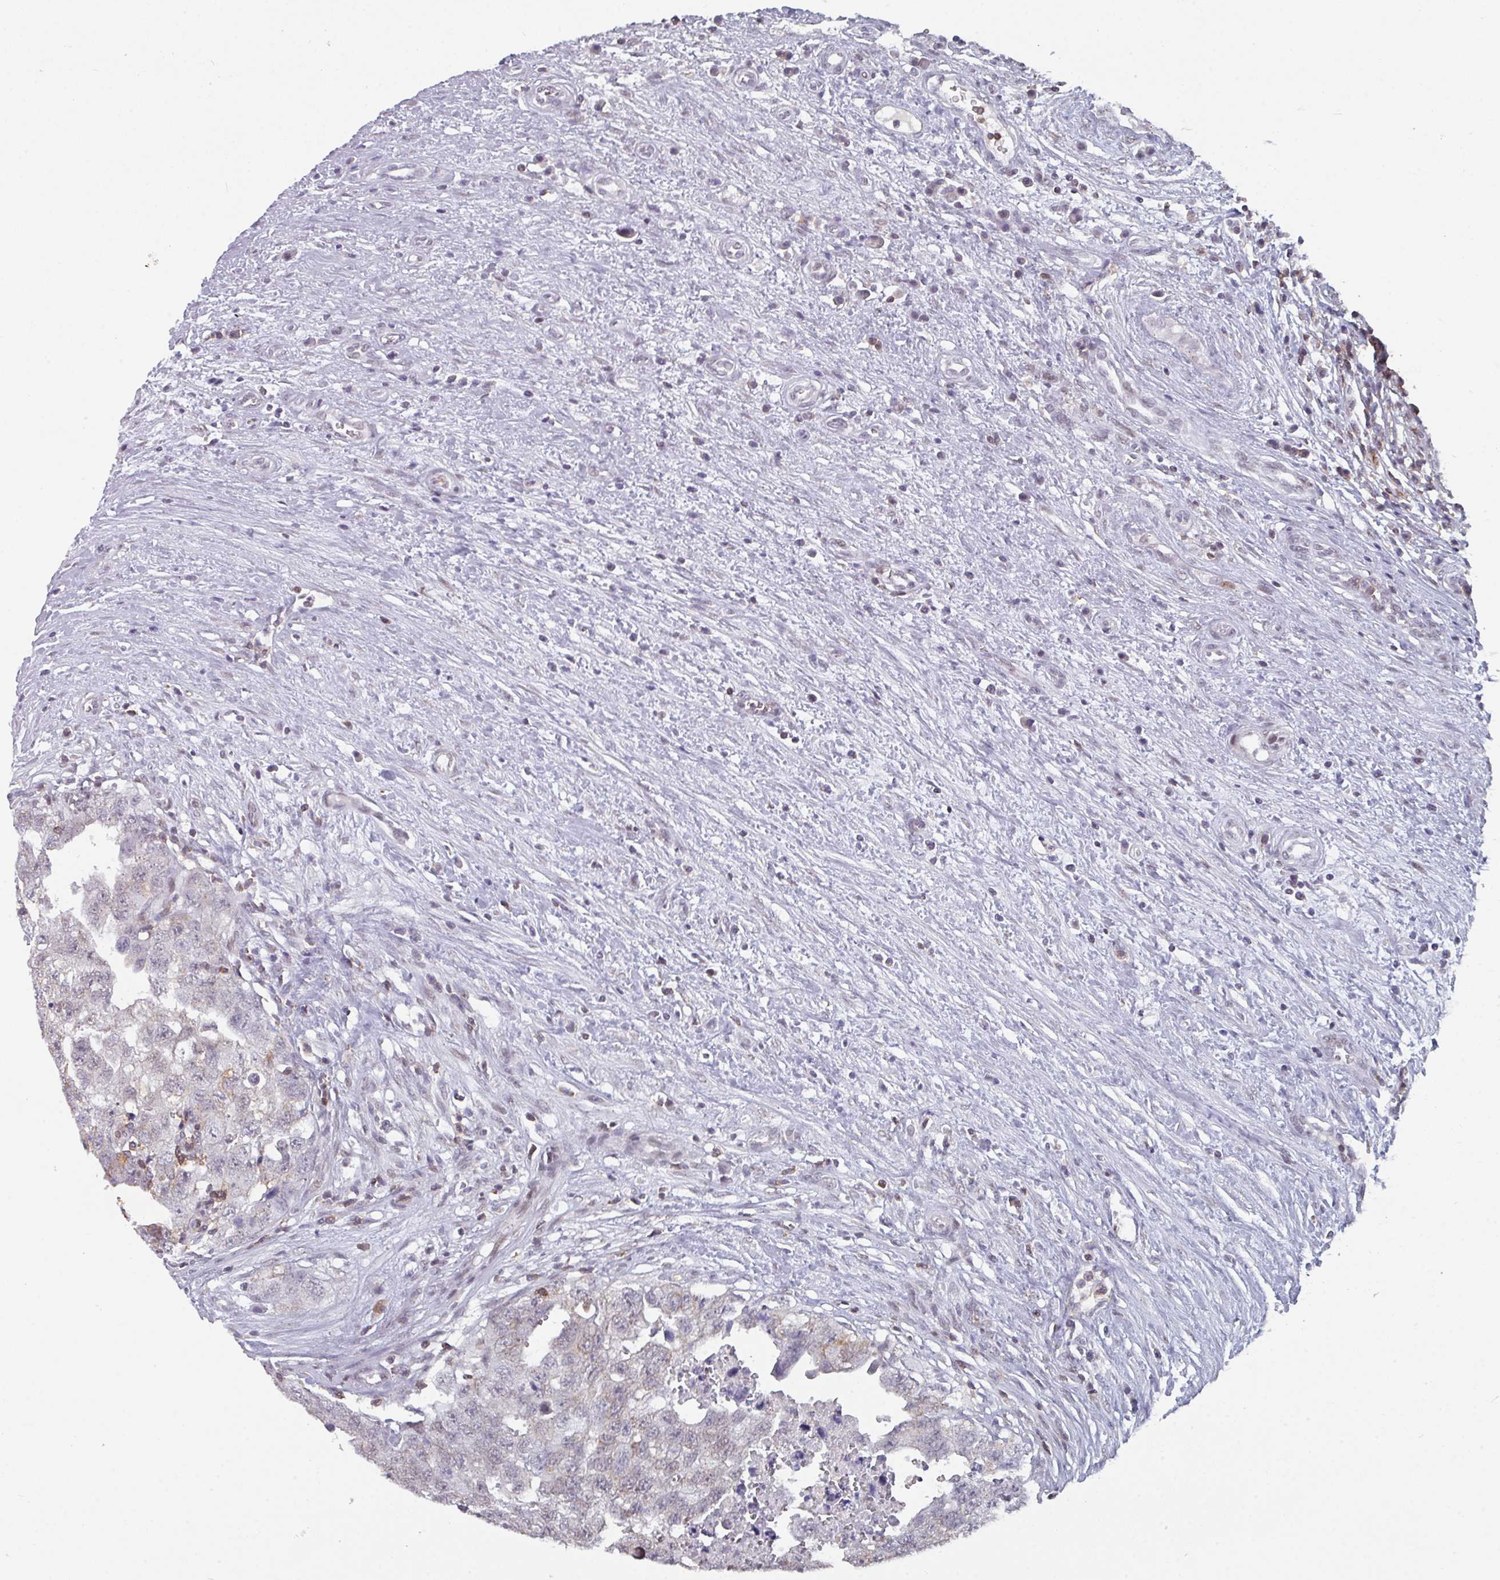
{"staining": {"intensity": "weak", "quantity": "<25%", "location": "cytoplasmic/membranous"}, "tissue": "testis cancer", "cell_type": "Tumor cells", "image_type": "cancer", "snomed": [{"axis": "morphology", "description": "Seminoma, NOS"}, {"axis": "morphology", "description": "Carcinoma, Embryonal, NOS"}, {"axis": "topography", "description": "Testis"}], "caption": "Embryonal carcinoma (testis) was stained to show a protein in brown. There is no significant staining in tumor cells. (DAB IHC, high magnification).", "gene": "RASAL3", "patient": {"sex": "male", "age": 29}}